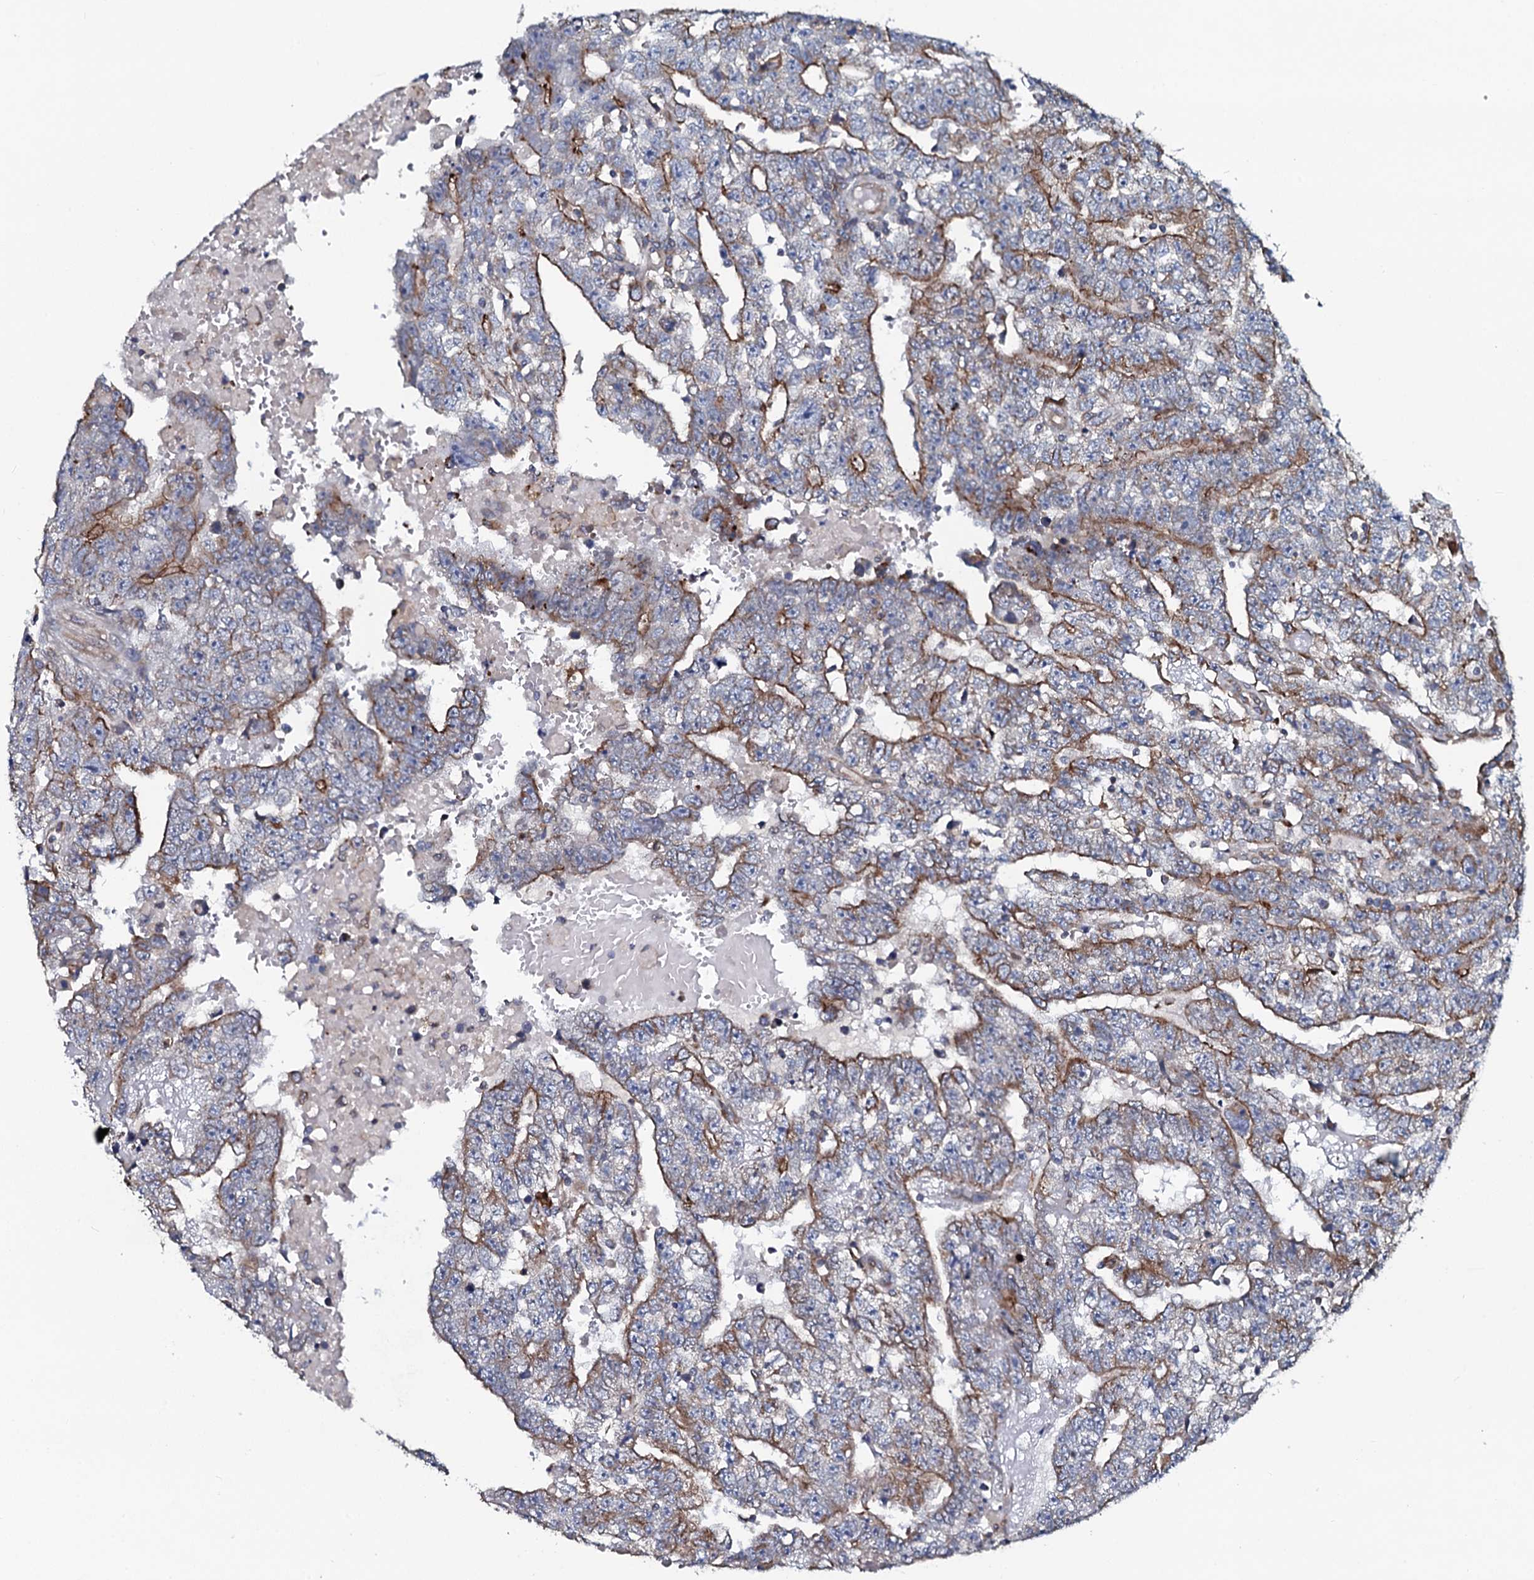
{"staining": {"intensity": "moderate", "quantity": ">75%", "location": "cytoplasmic/membranous"}, "tissue": "testis cancer", "cell_type": "Tumor cells", "image_type": "cancer", "snomed": [{"axis": "morphology", "description": "Carcinoma, Embryonal, NOS"}, {"axis": "topography", "description": "Testis"}], "caption": "Tumor cells reveal moderate cytoplasmic/membranous staining in about >75% of cells in embryonal carcinoma (testis).", "gene": "TMEM151A", "patient": {"sex": "male", "age": 25}}